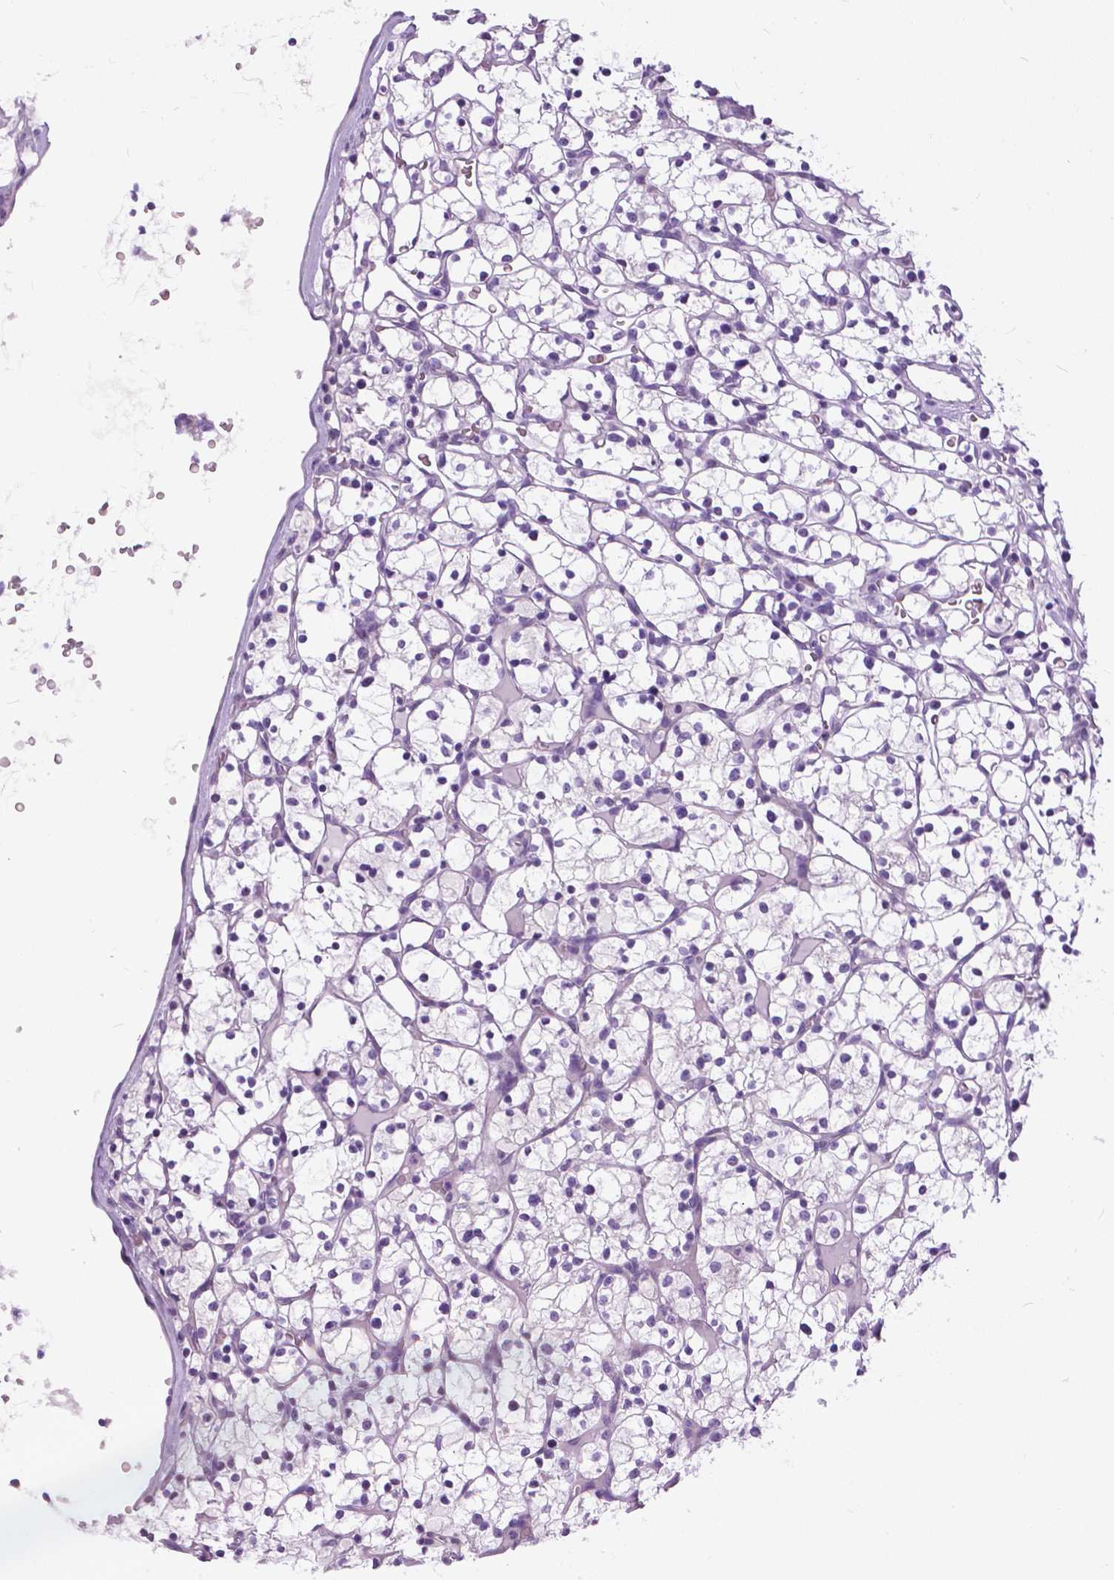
{"staining": {"intensity": "negative", "quantity": "none", "location": "none"}, "tissue": "renal cancer", "cell_type": "Tumor cells", "image_type": "cancer", "snomed": [{"axis": "morphology", "description": "Adenocarcinoma, NOS"}, {"axis": "topography", "description": "Kidney"}], "caption": "Human renal adenocarcinoma stained for a protein using IHC reveals no positivity in tumor cells.", "gene": "TP53TG5", "patient": {"sex": "female", "age": 64}}